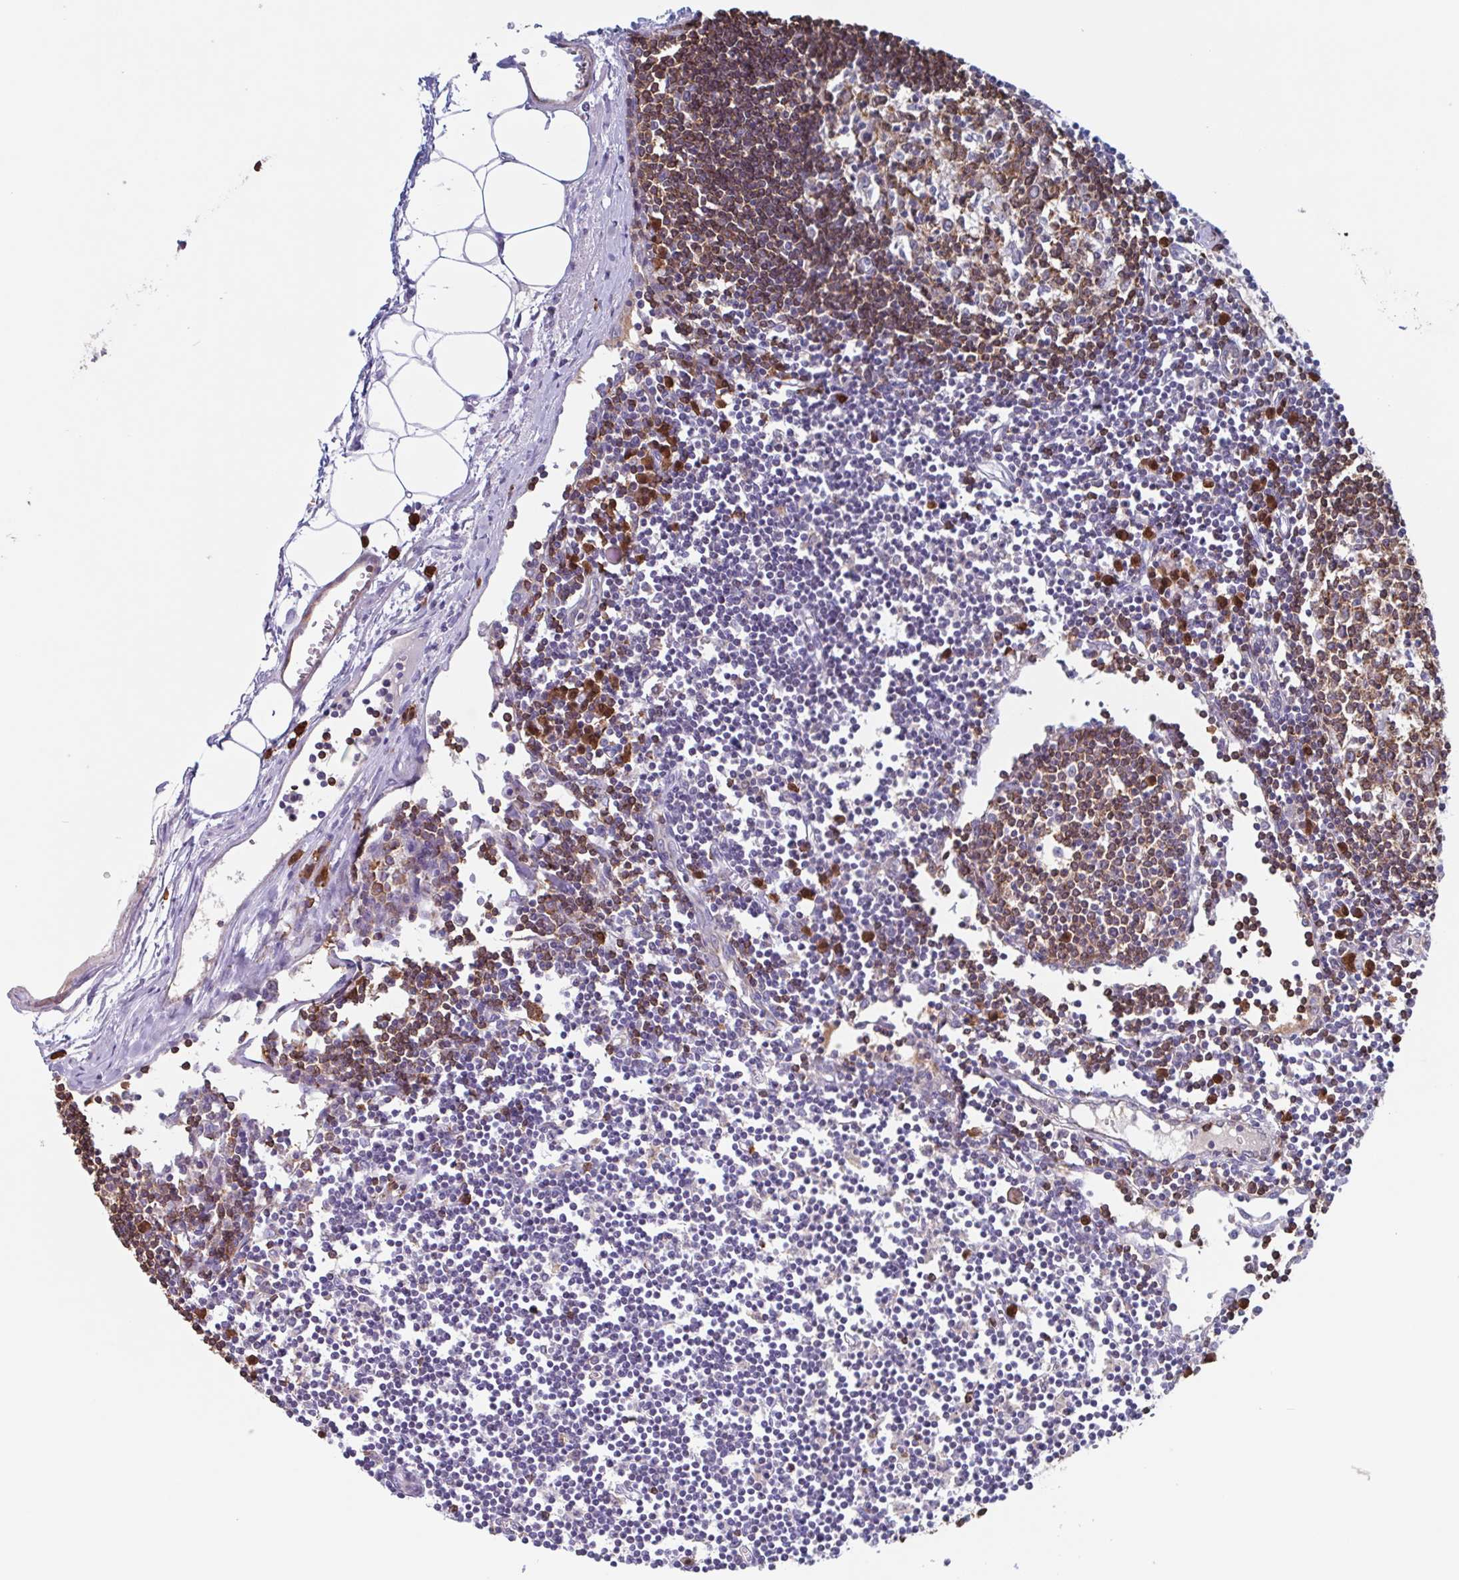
{"staining": {"intensity": "moderate", "quantity": ">75%", "location": "cytoplasmic/membranous"}, "tissue": "lymph node", "cell_type": "Germinal center cells", "image_type": "normal", "snomed": [{"axis": "morphology", "description": "Normal tissue, NOS"}, {"axis": "topography", "description": "Lymph node"}], "caption": "Lymph node stained with DAB immunohistochemistry reveals medium levels of moderate cytoplasmic/membranous positivity in approximately >75% of germinal center cells.", "gene": "TPD52", "patient": {"sex": "female", "age": 65}}